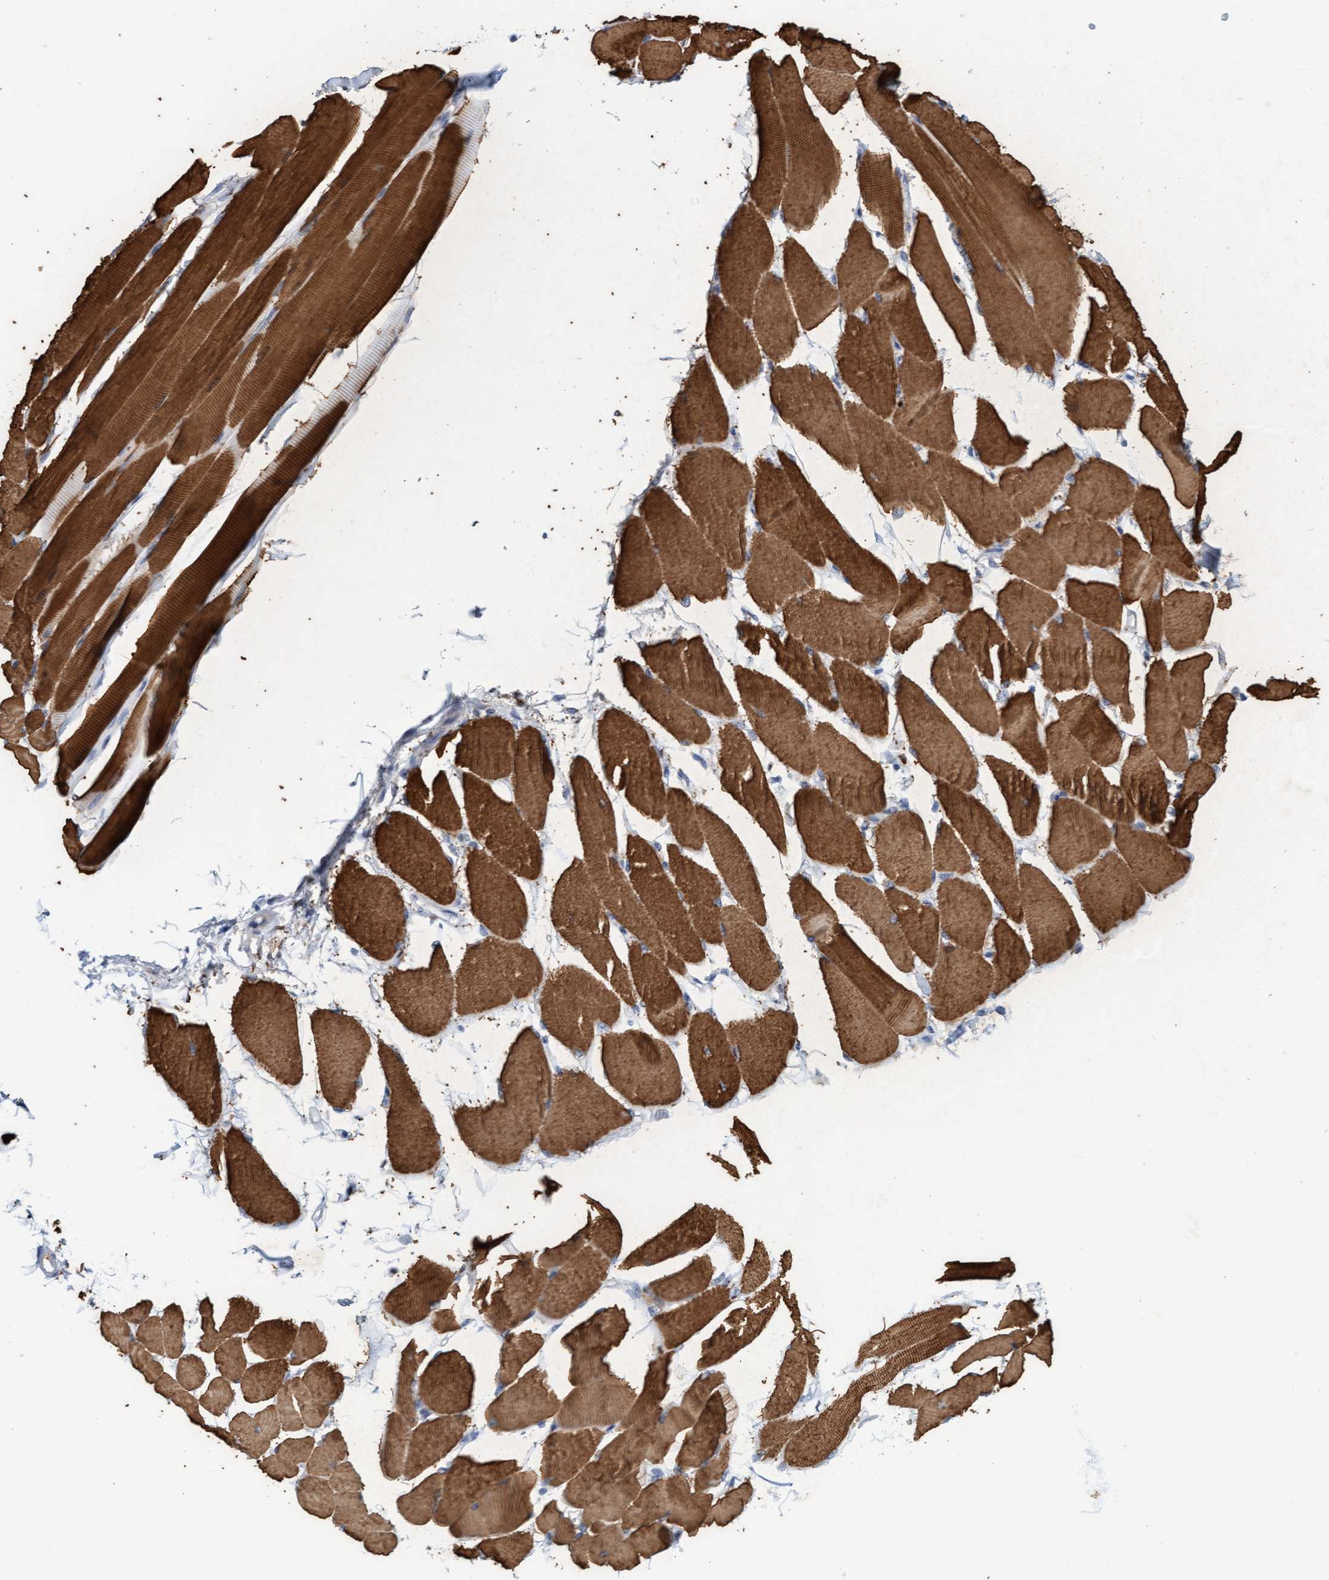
{"staining": {"intensity": "moderate", "quantity": ">75%", "location": "cytoplasmic/membranous"}, "tissue": "skeletal muscle", "cell_type": "Myocytes", "image_type": "normal", "snomed": [{"axis": "morphology", "description": "Normal tissue, NOS"}, {"axis": "topography", "description": "Skeletal muscle"}, {"axis": "topography", "description": "Peripheral nerve tissue"}], "caption": "Protein expression analysis of benign skeletal muscle displays moderate cytoplasmic/membranous expression in approximately >75% of myocytes.", "gene": "MMP8", "patient": {"sex": "female", "age": 84}}